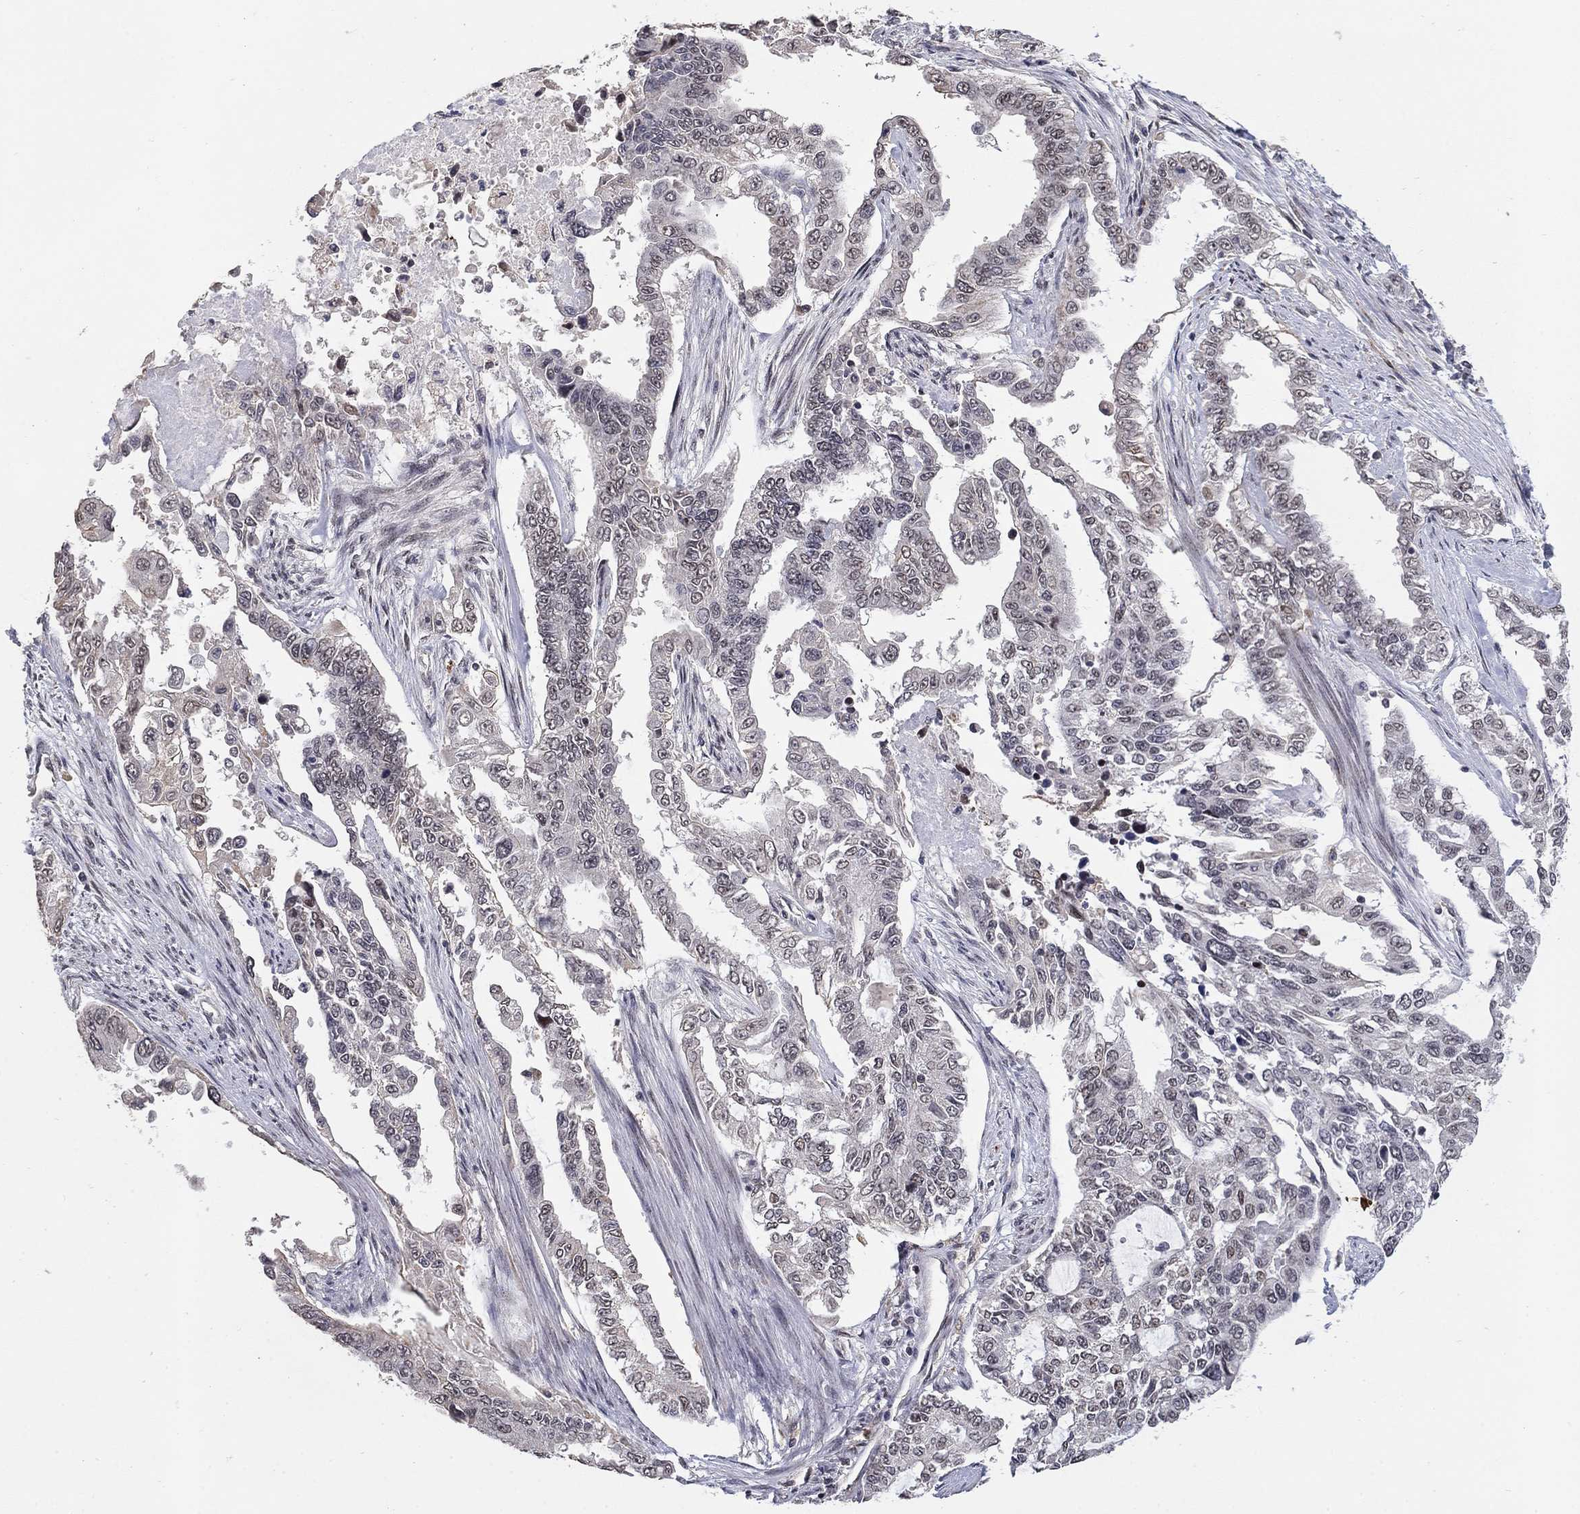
{"staining": {"intensity": "negative", "quantity": "none", "location": "none"}, "tissue": "endometrial cancer", "cell_type": "Tumor cells", "image_type": "cancer", "snomed": [{"axis": "morphology", "description": "Adenocarcinoma, NOS"}, {"axis": "topography", "description": "Uterus"}], "caption": "Immunohistochemistry photomicrograph of neoplastic tissue: human endometrial cancer (adenocarcinoma) stained with DAB (3,3'-diaminobenzidine) reveals no significant protein staining in tumor cells.", "gene": "GRIA3", "patient": {"sex": "female", "age": 59}}